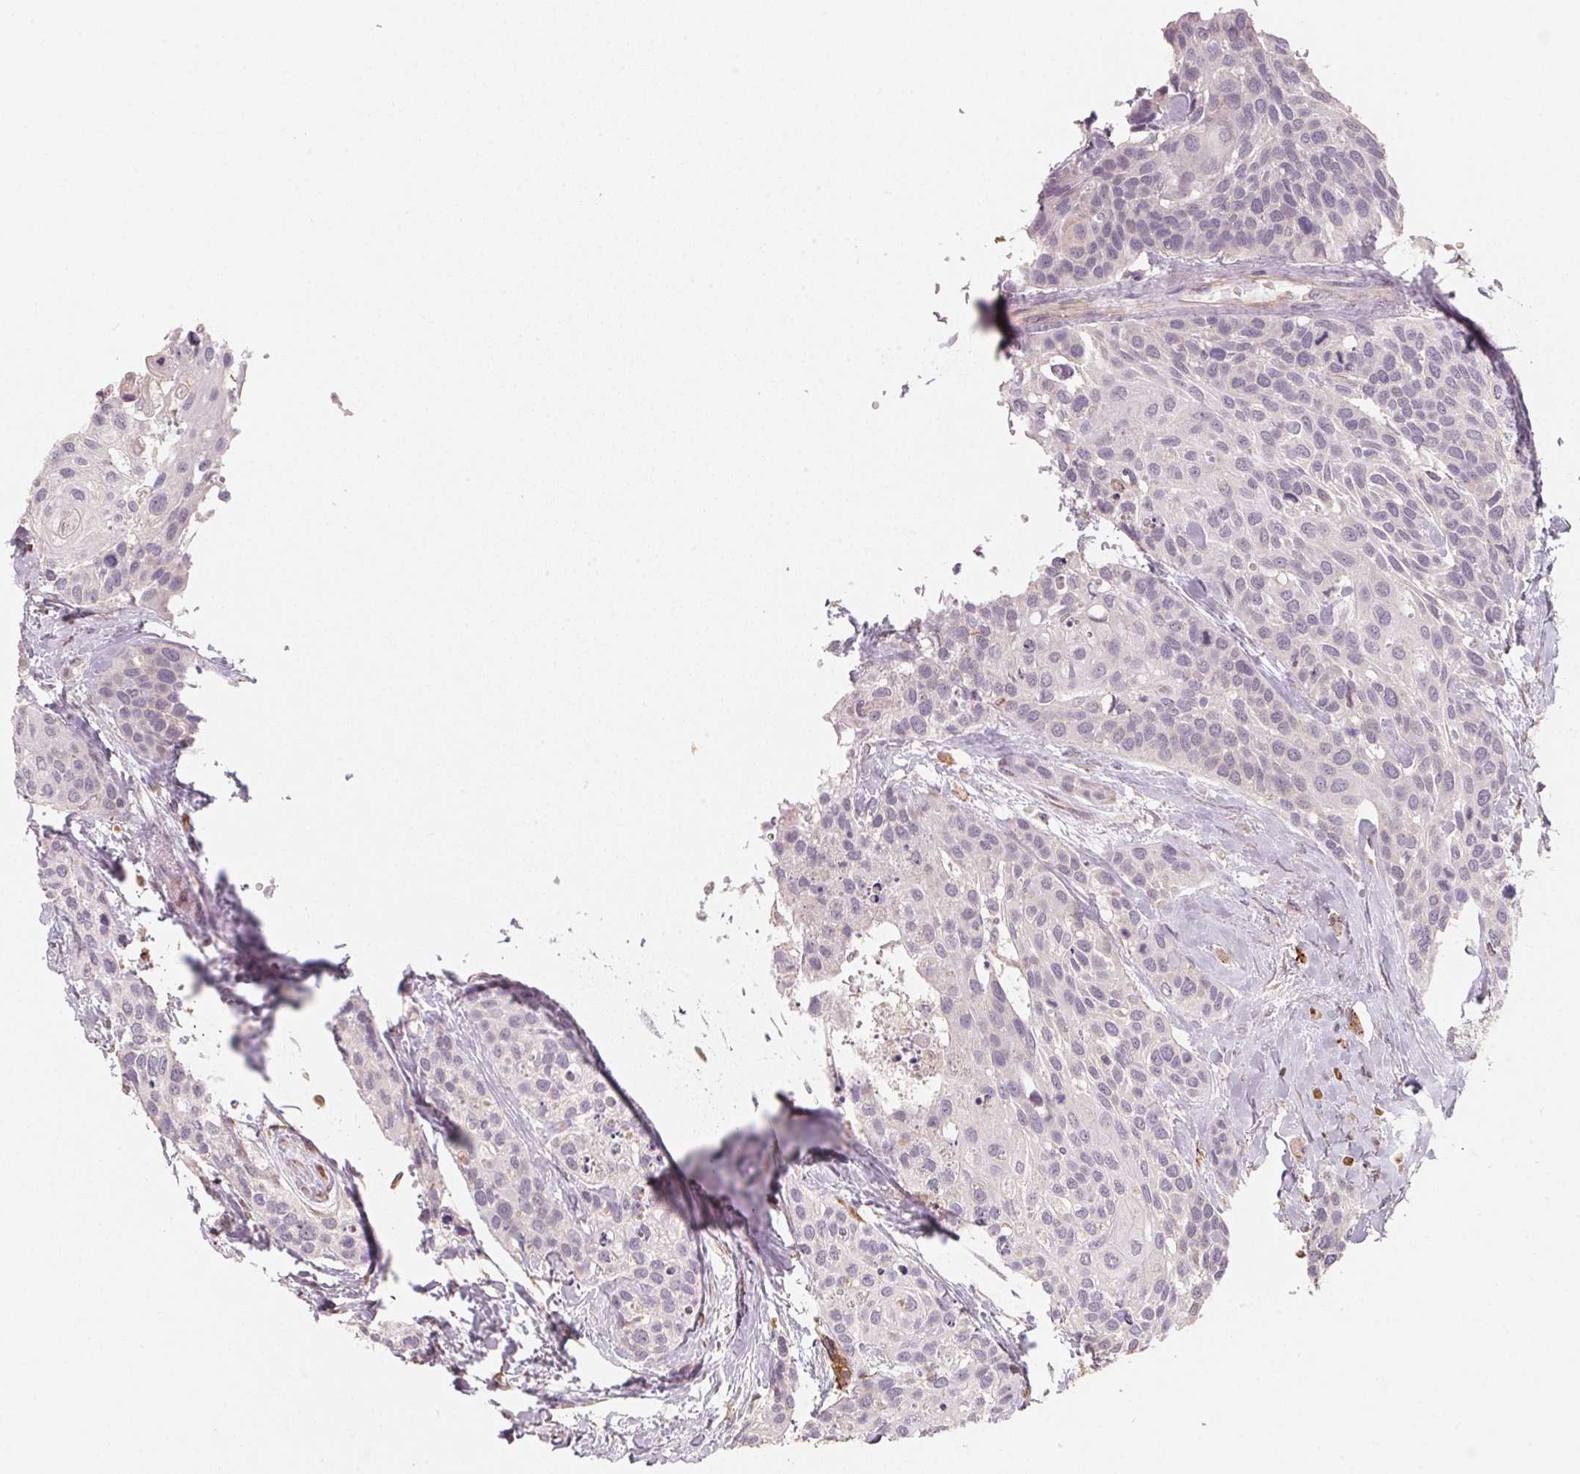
{"staining": {"intensity": "negative", "quantity": "none", "location": "none"}, "tissue": "head and neck cancer", "cell_type": "Tumor cells", "image_type": "cancer", "snomed": [{"axis": "morphology", "description": "Squamous cell carcinoma, NOS"}, {"axis": "topography", "description": "Head-Neck"}], "caption": "The micrograph reveals no staining of tumor cells in head and neck cancer (squamous cell carcinoma).", "gene": "TSPAN12", "patient": {"sex": "female", "age": 50}}